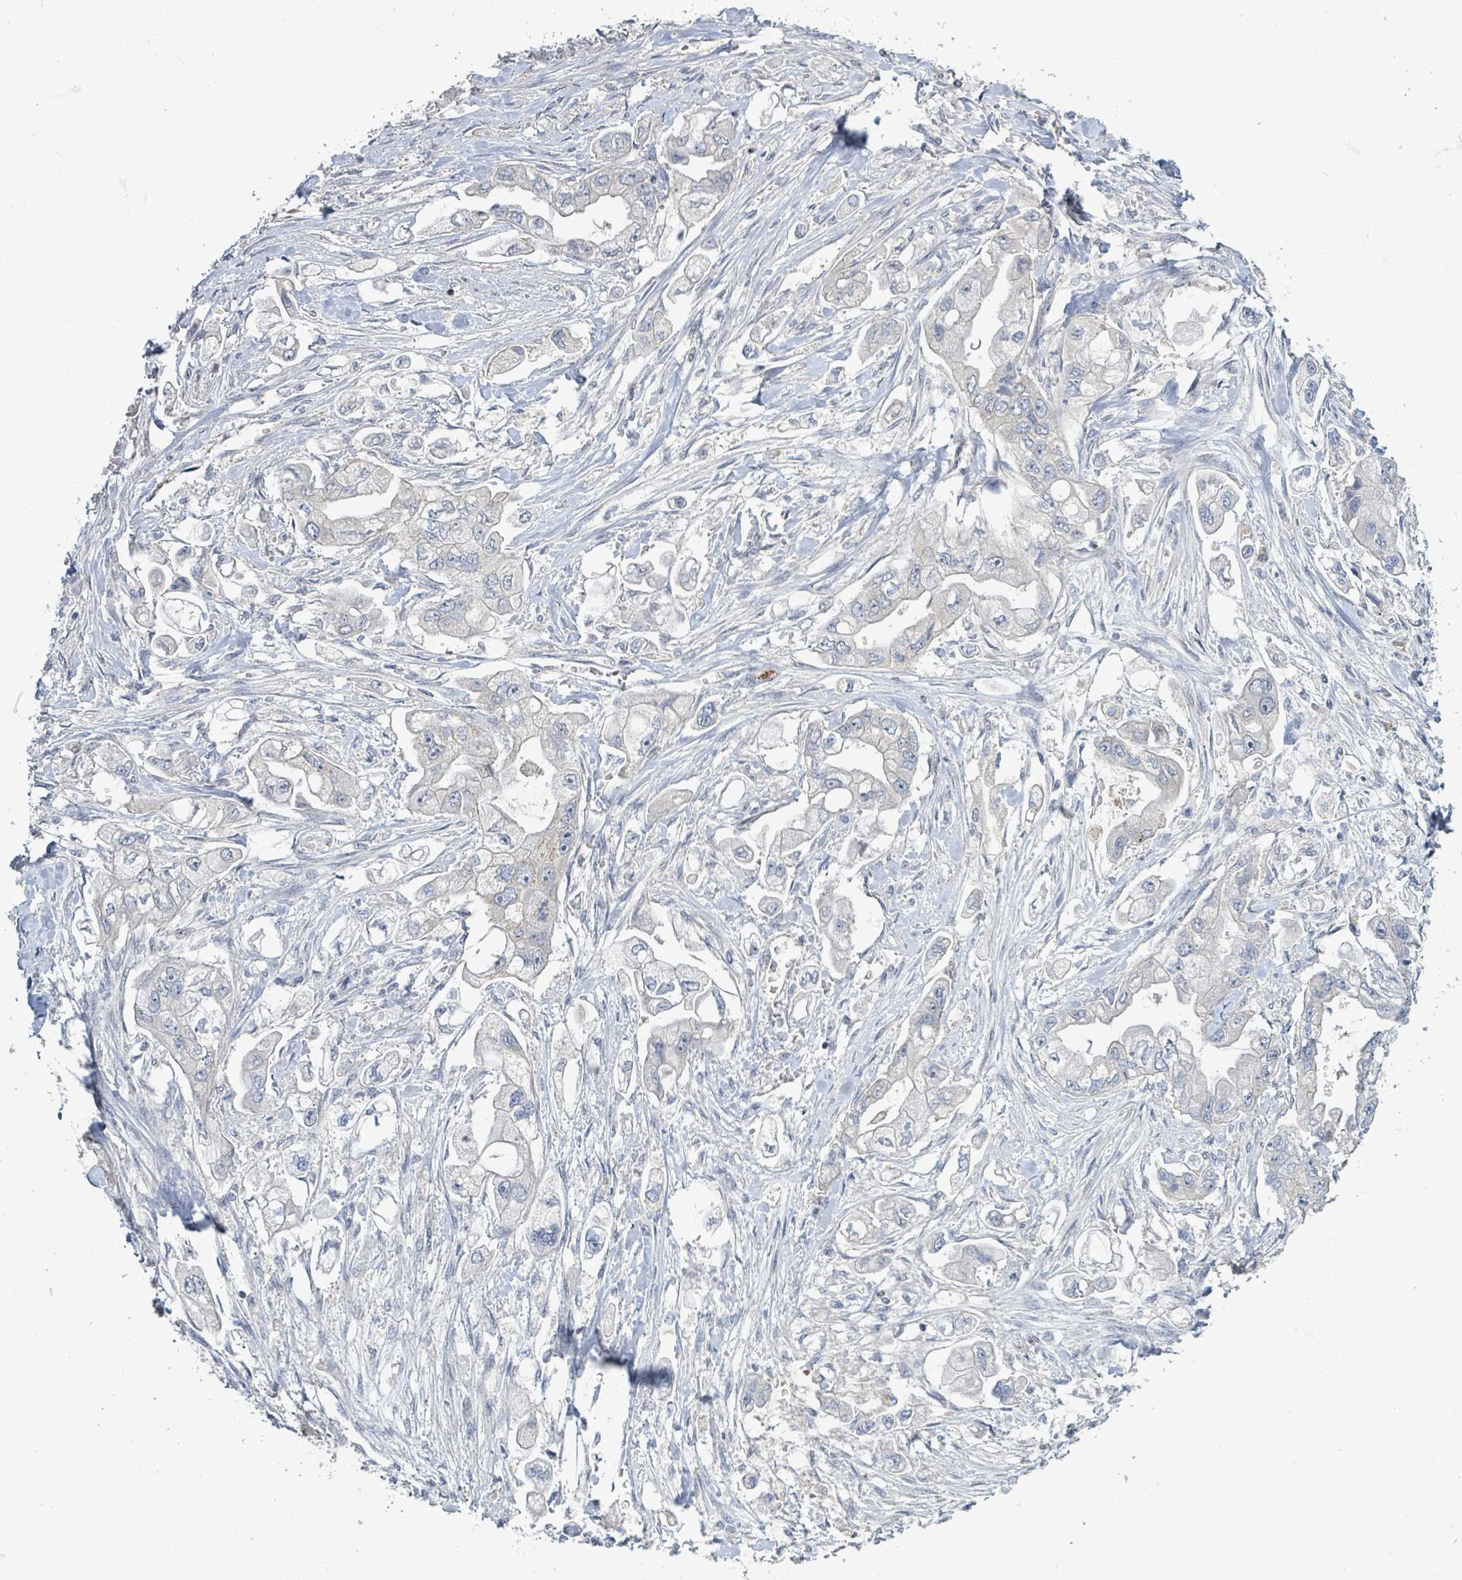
{"staining": {"intensity": "negative", "quantity": "none", "location": "none"}, "tissue": "stomach cancer", "cell_type": "Tumor cells", "image_type": "cancer", "snomed": [{"axis": "morphology", "description": "Adenocarcinoma, NOS"}, {"axis": "topography", "description": "Stomach"}], "caption": "Tumor cells show no significant positivity in stomach cancer. (Immunohistochemistry, brightfield microscopy, high magnification).", "gene": "LILRA4", "patient": {"sex": "male", "age": 62}}